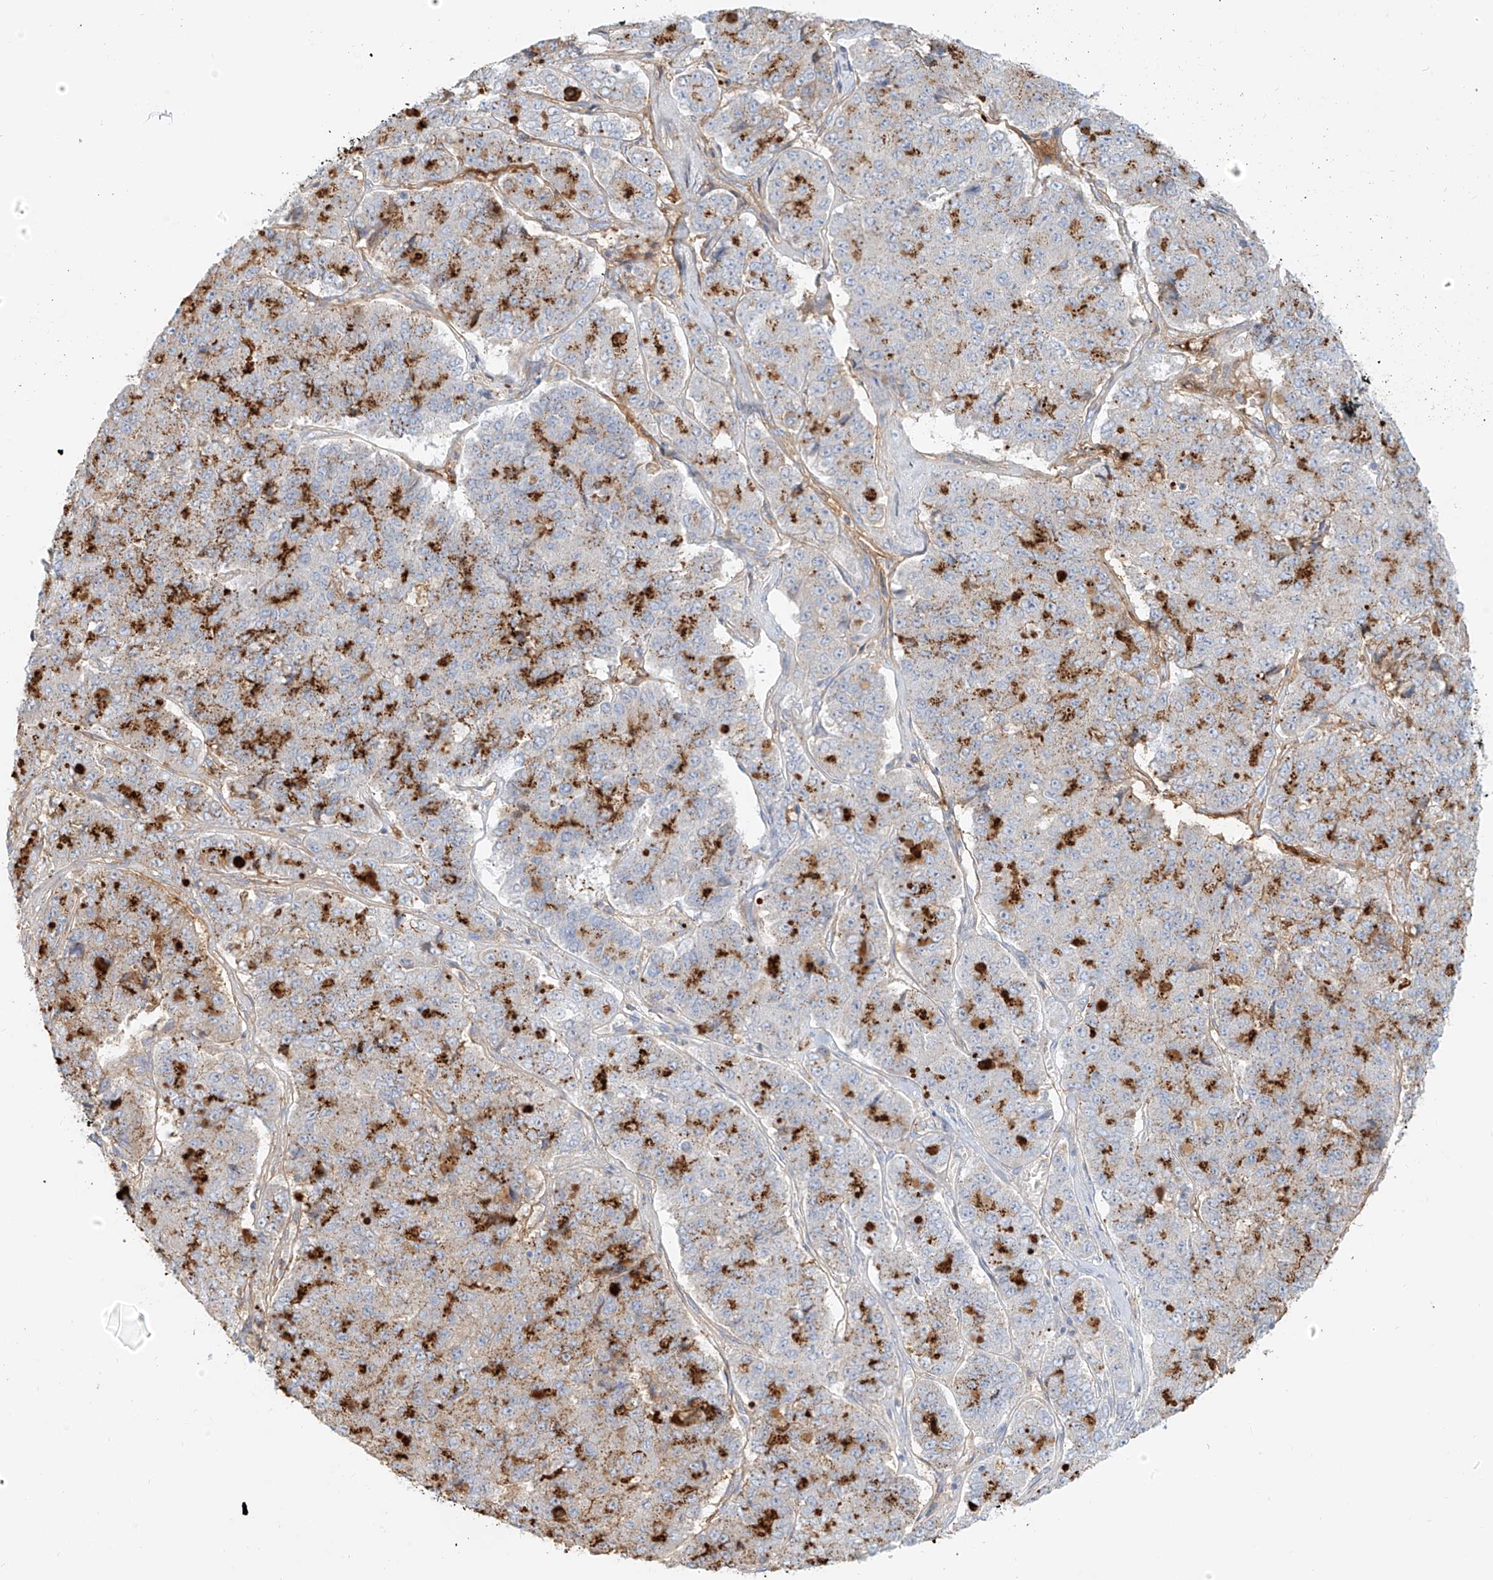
{"staining": {"intensity": "strong", "quantity": "25%-75%", "location": "cytoplasmic/membranous"}, "tissue": "pancreatic cancer", "cell_type": "Tumor cells", "image_type": "cancer", "snomed": [{"axis": "morphology", "description": "Adenocarcinoma, NOS"}, {"axis": "topography", "description": "Pancreas"}], "caption": "Protein staining demonstrates strong cytoplasmic/membranous staining in approximately 25%-75% of tumor cells in pancreatic cancer (adenocarcinoma).", "gene": "OCSTAMP", "patient": {"sex": "male", "age": 50}}